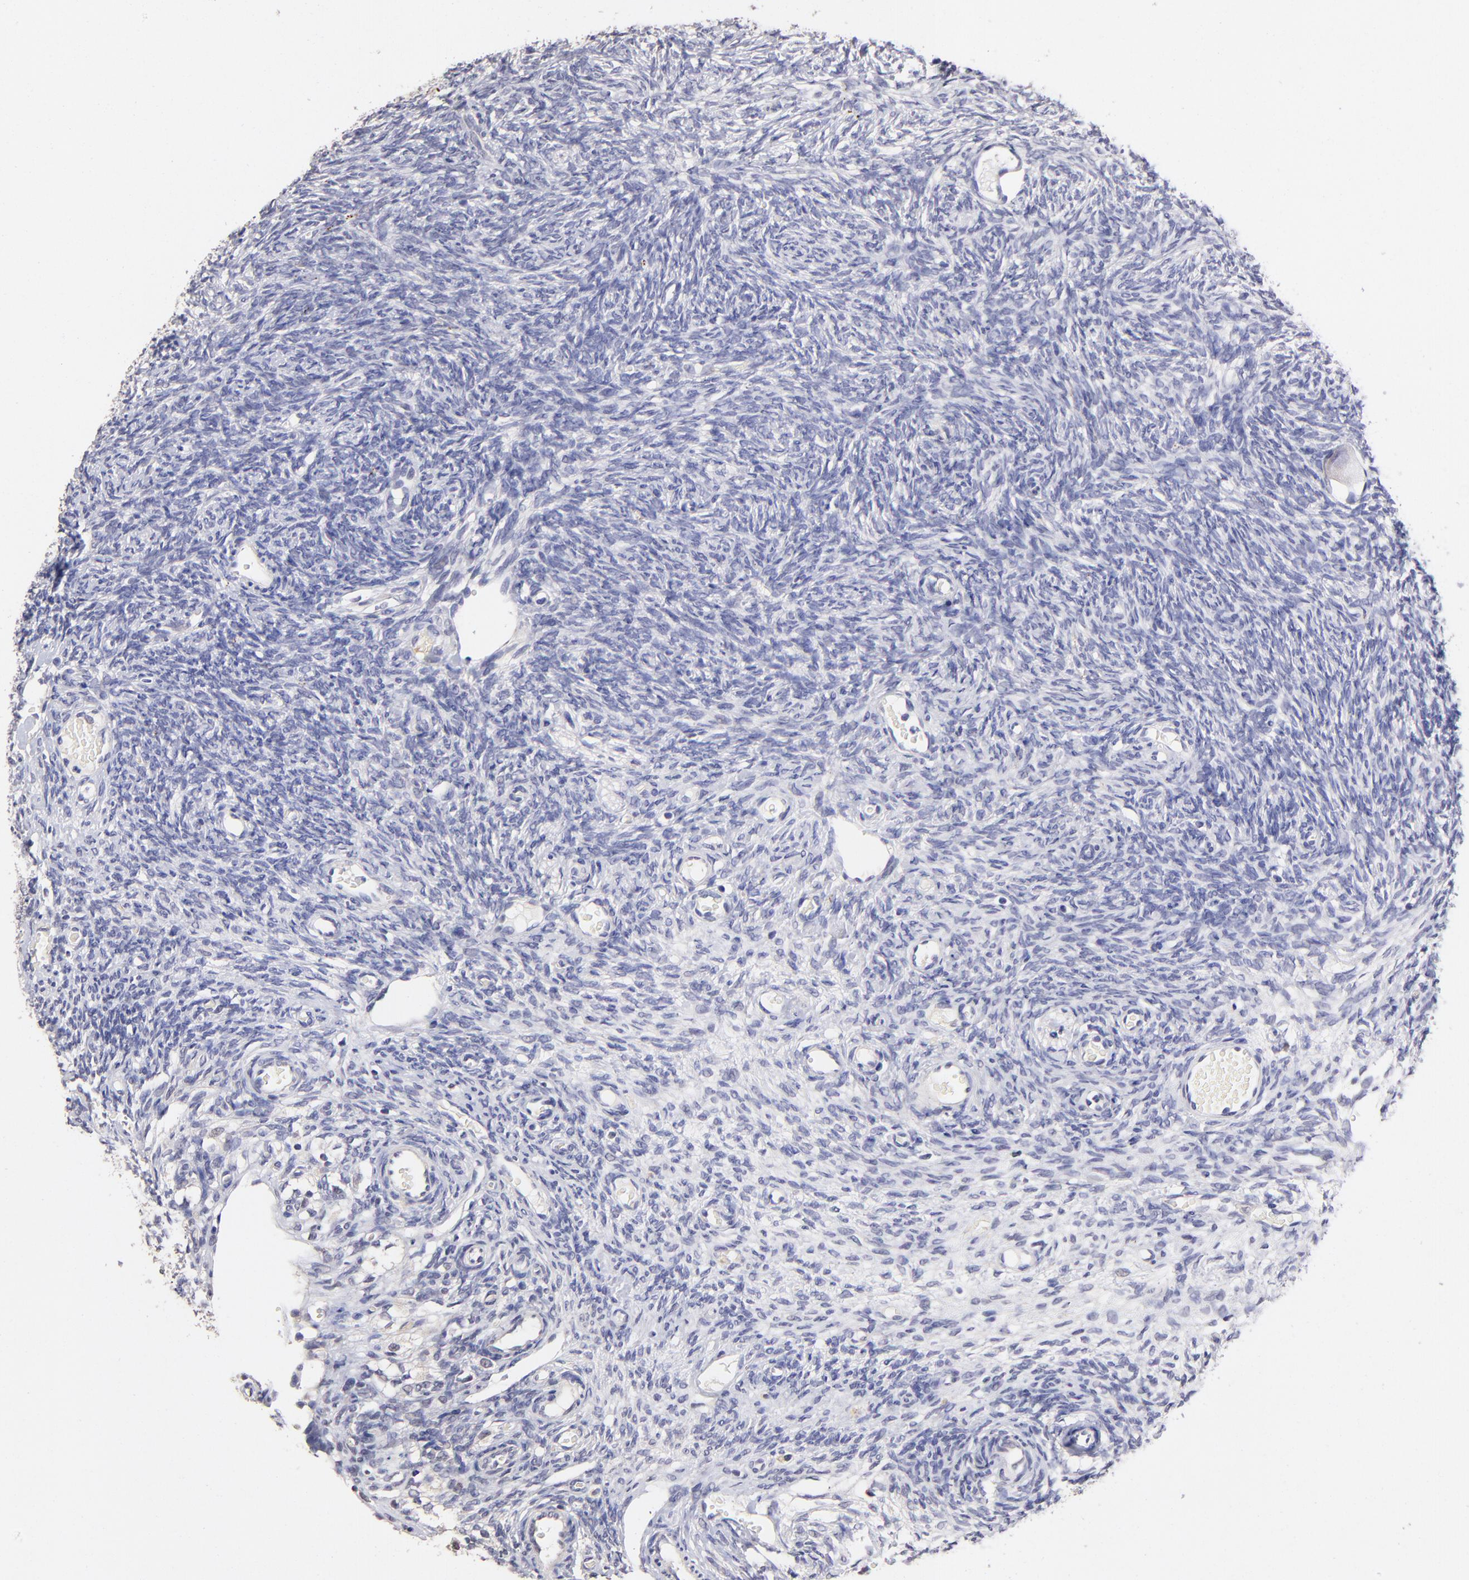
{"staining": {"intensity": "negative", "quantity": "none", "location": "none"}, "tissue": "ovary", "cell_type": "Follicle cells", "image_type": "normal", "snomed": [{"axis": "morphology", "description": "Normal tissue, NOS"}, {"axis": "topography", "description": "Ovary"}], "caption": "Immunohistochemistry micrograph of normal ovary: ovary stained with DAB (3,3'-diaminobenzidine) displays no significant protein staining in follicle cells.", "gene": "DNMT1", "patient": {"sex": "female", "age": 35}}